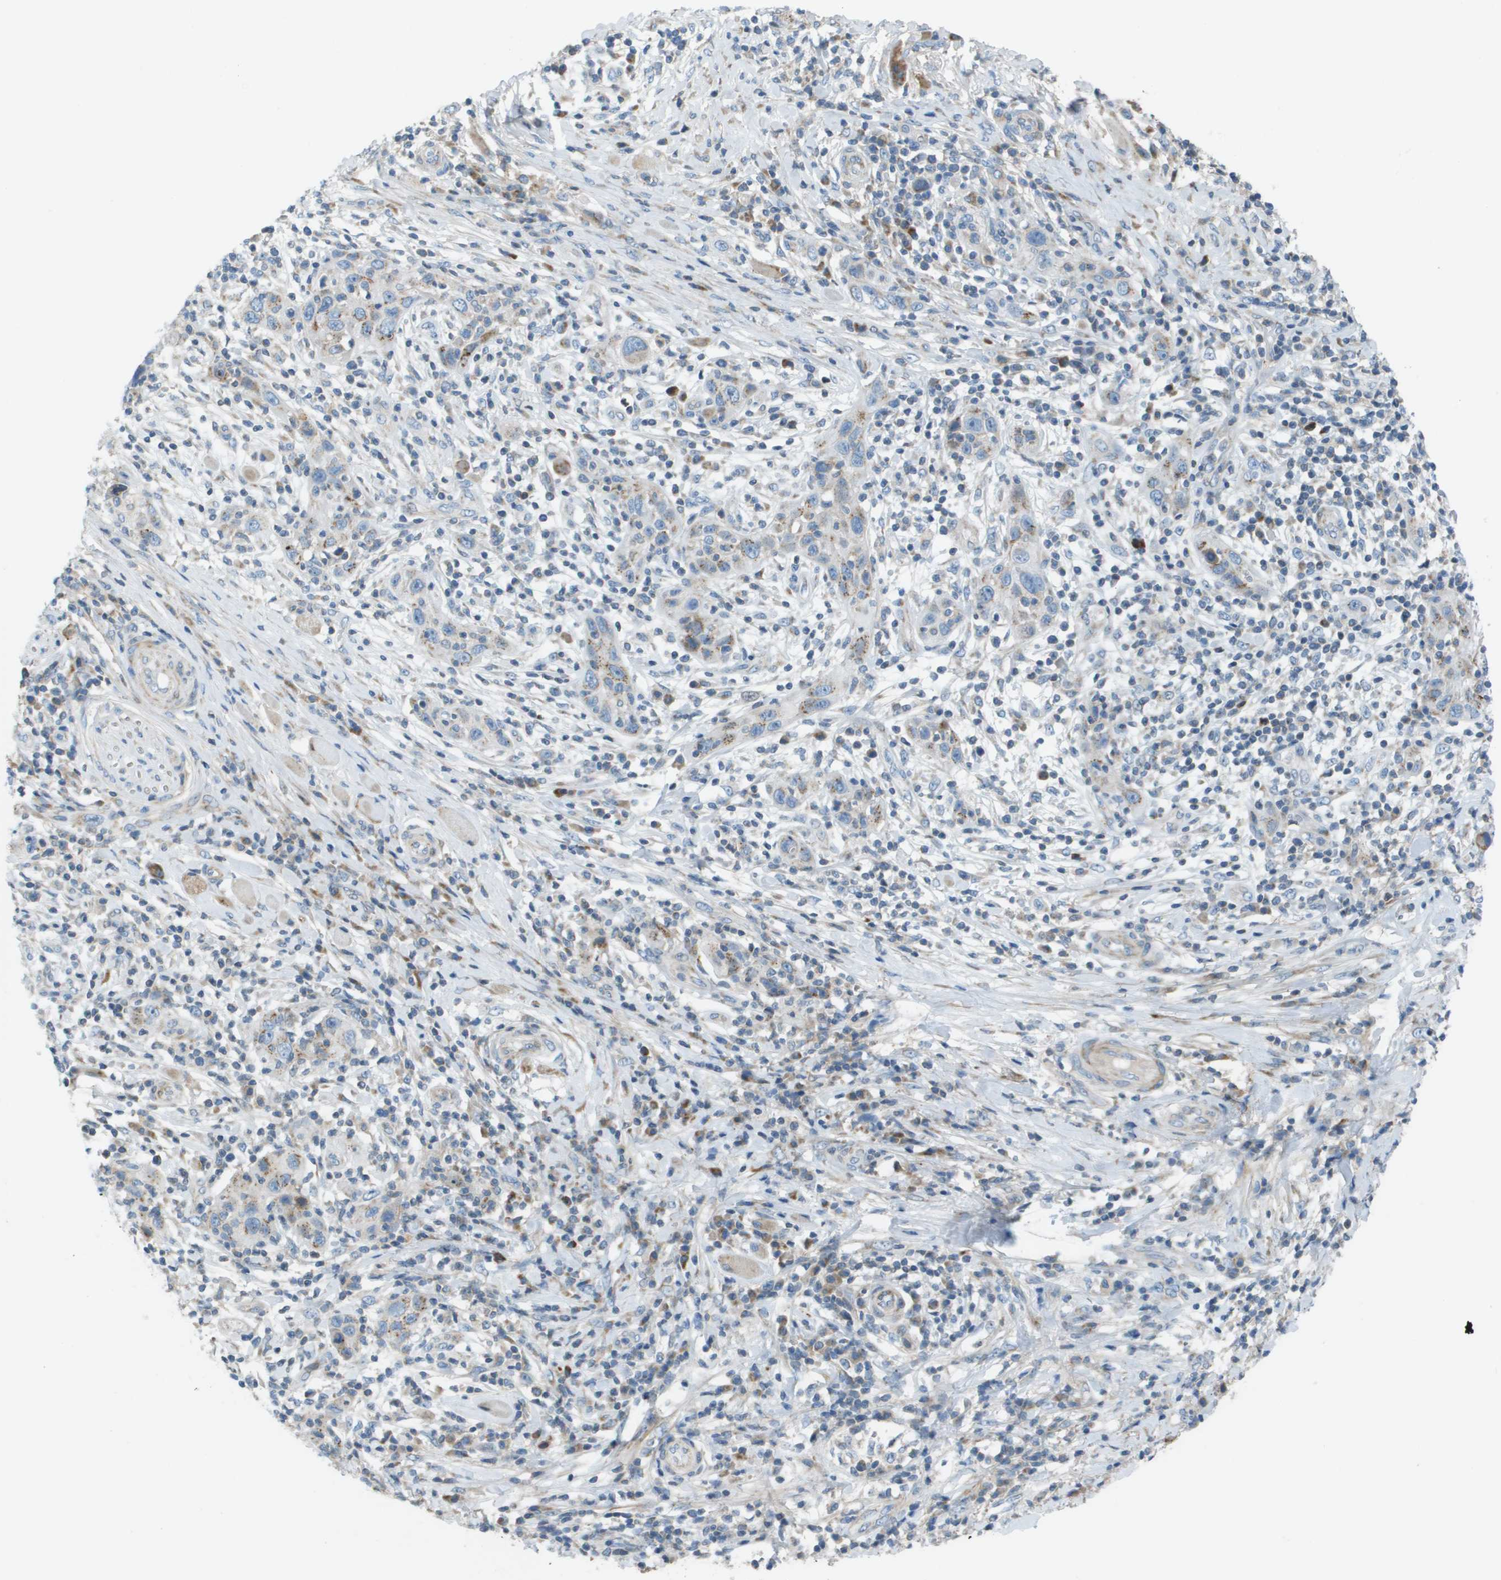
{"staining": {"intensity": "weak", "quantity": "<25%", "location": "cytoplasmic/membranous"}, "tissue": "skin cancer", "cell_type": "Tumor cells", "image_type": "cancer", "snomed": [{"axis": "morphology", "description": "Squamous cell carcinoma, NOS"}, {"axis": "topography", "description": "Skin"}], "caption": "Histopathology image shows no protein expression in tumor cells of skin squamous cell carcinoma tissue. (DAB IHC visualized using brightfield microscopy, high magnification).", "gene": "GALNT6", "patient": {"sex": "female", "age": 88}}